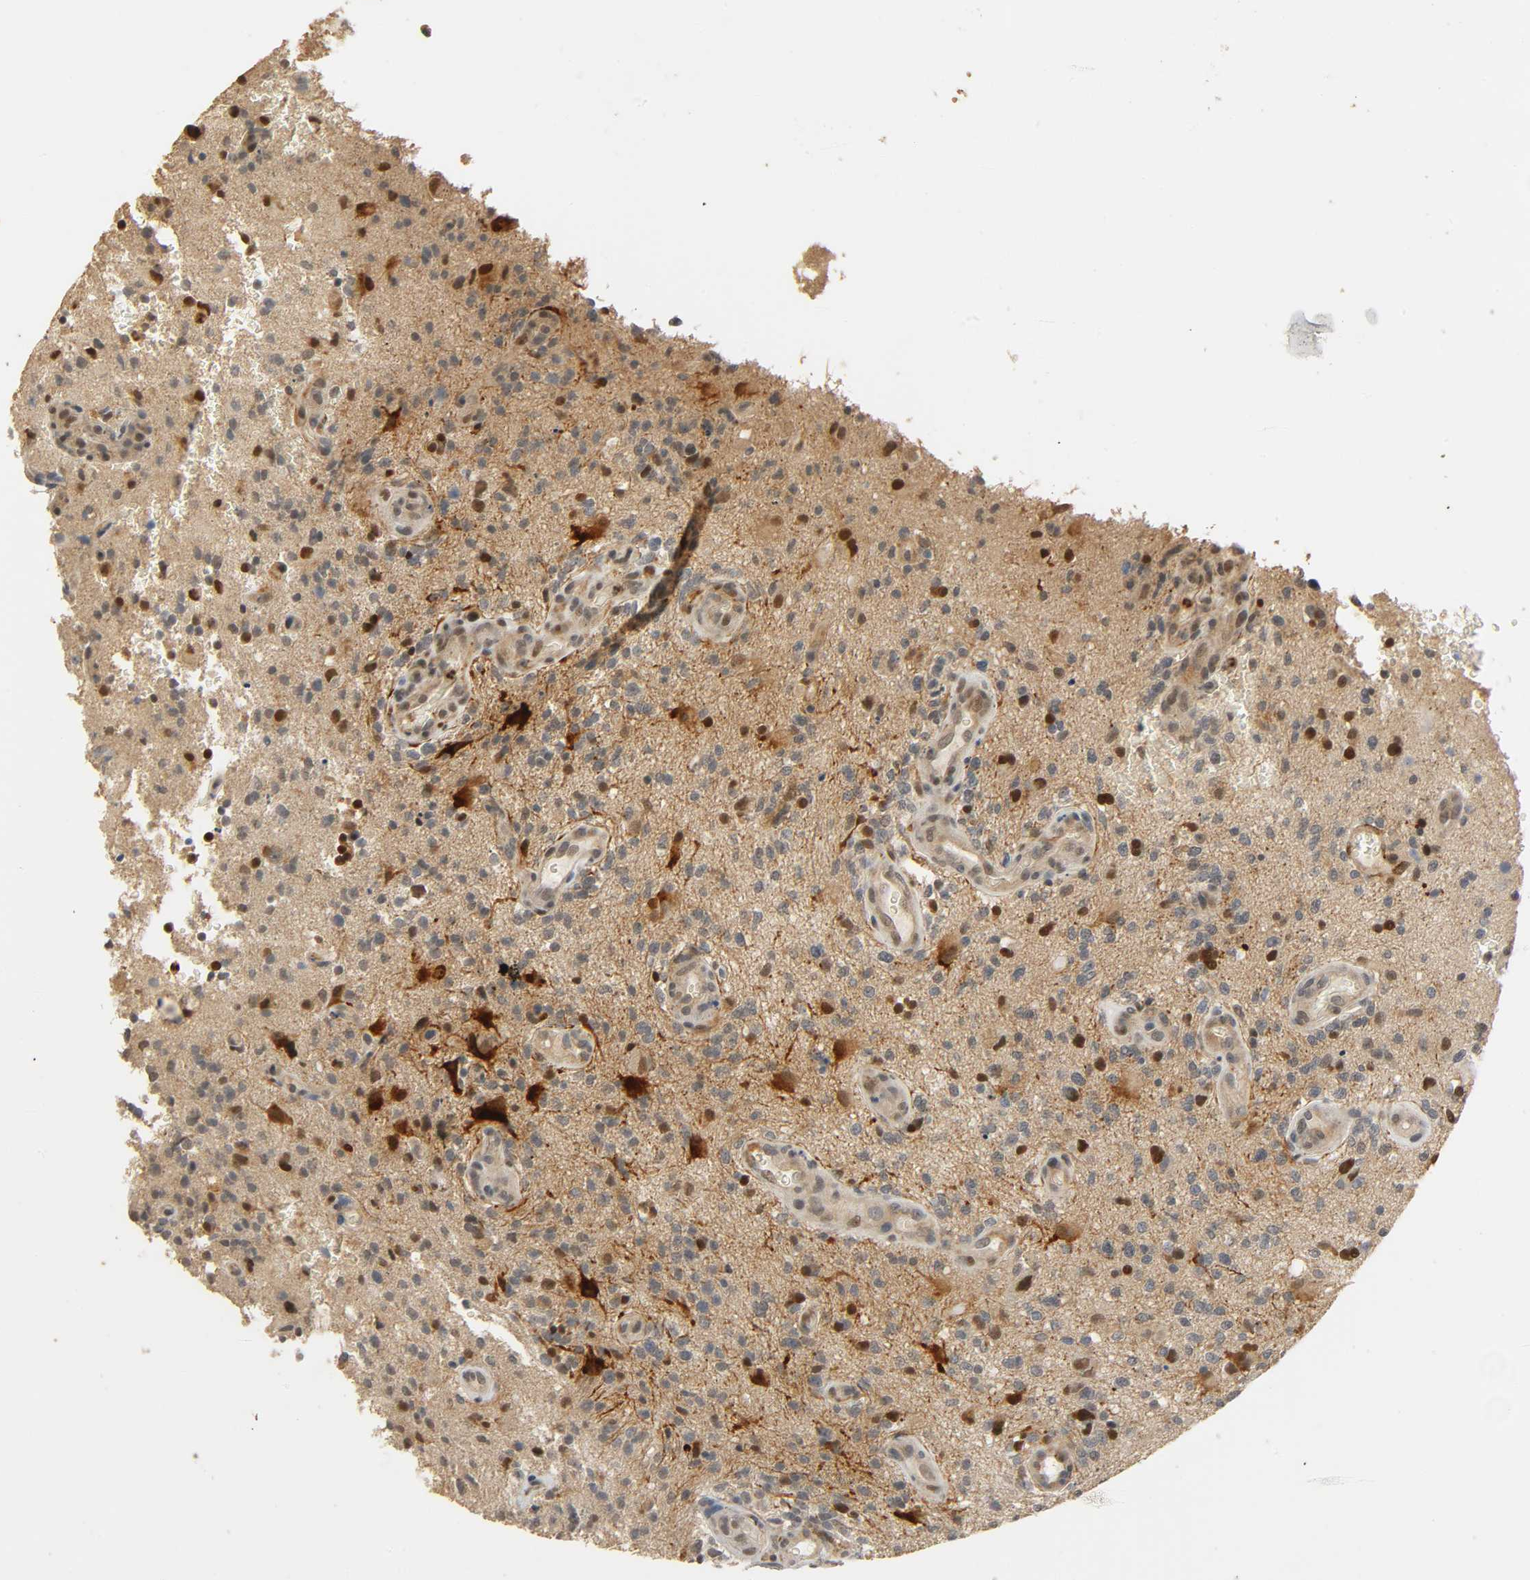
{"staining": {"intensity": "strong", "quantity": "25%-75%", "location": "nuclear"}, "tissue": "glioma", "cell_type": "Tumor cells", "image_type": "cancer", "snomed": [{"axis": "morphology", "description": "Normal tissue, NOS"}, {"axis": "morphology", "description": "Glioma, malignant, High grade"}, {"axis": "topography", "description": "Cerebral cortex"}], "caption": "High-grade glioma (malignant) stained with a protein marker reveals strong staining in tumor cells.", "gene": "ZFPM2", "patient": {"sex": "male", "age": 75}}